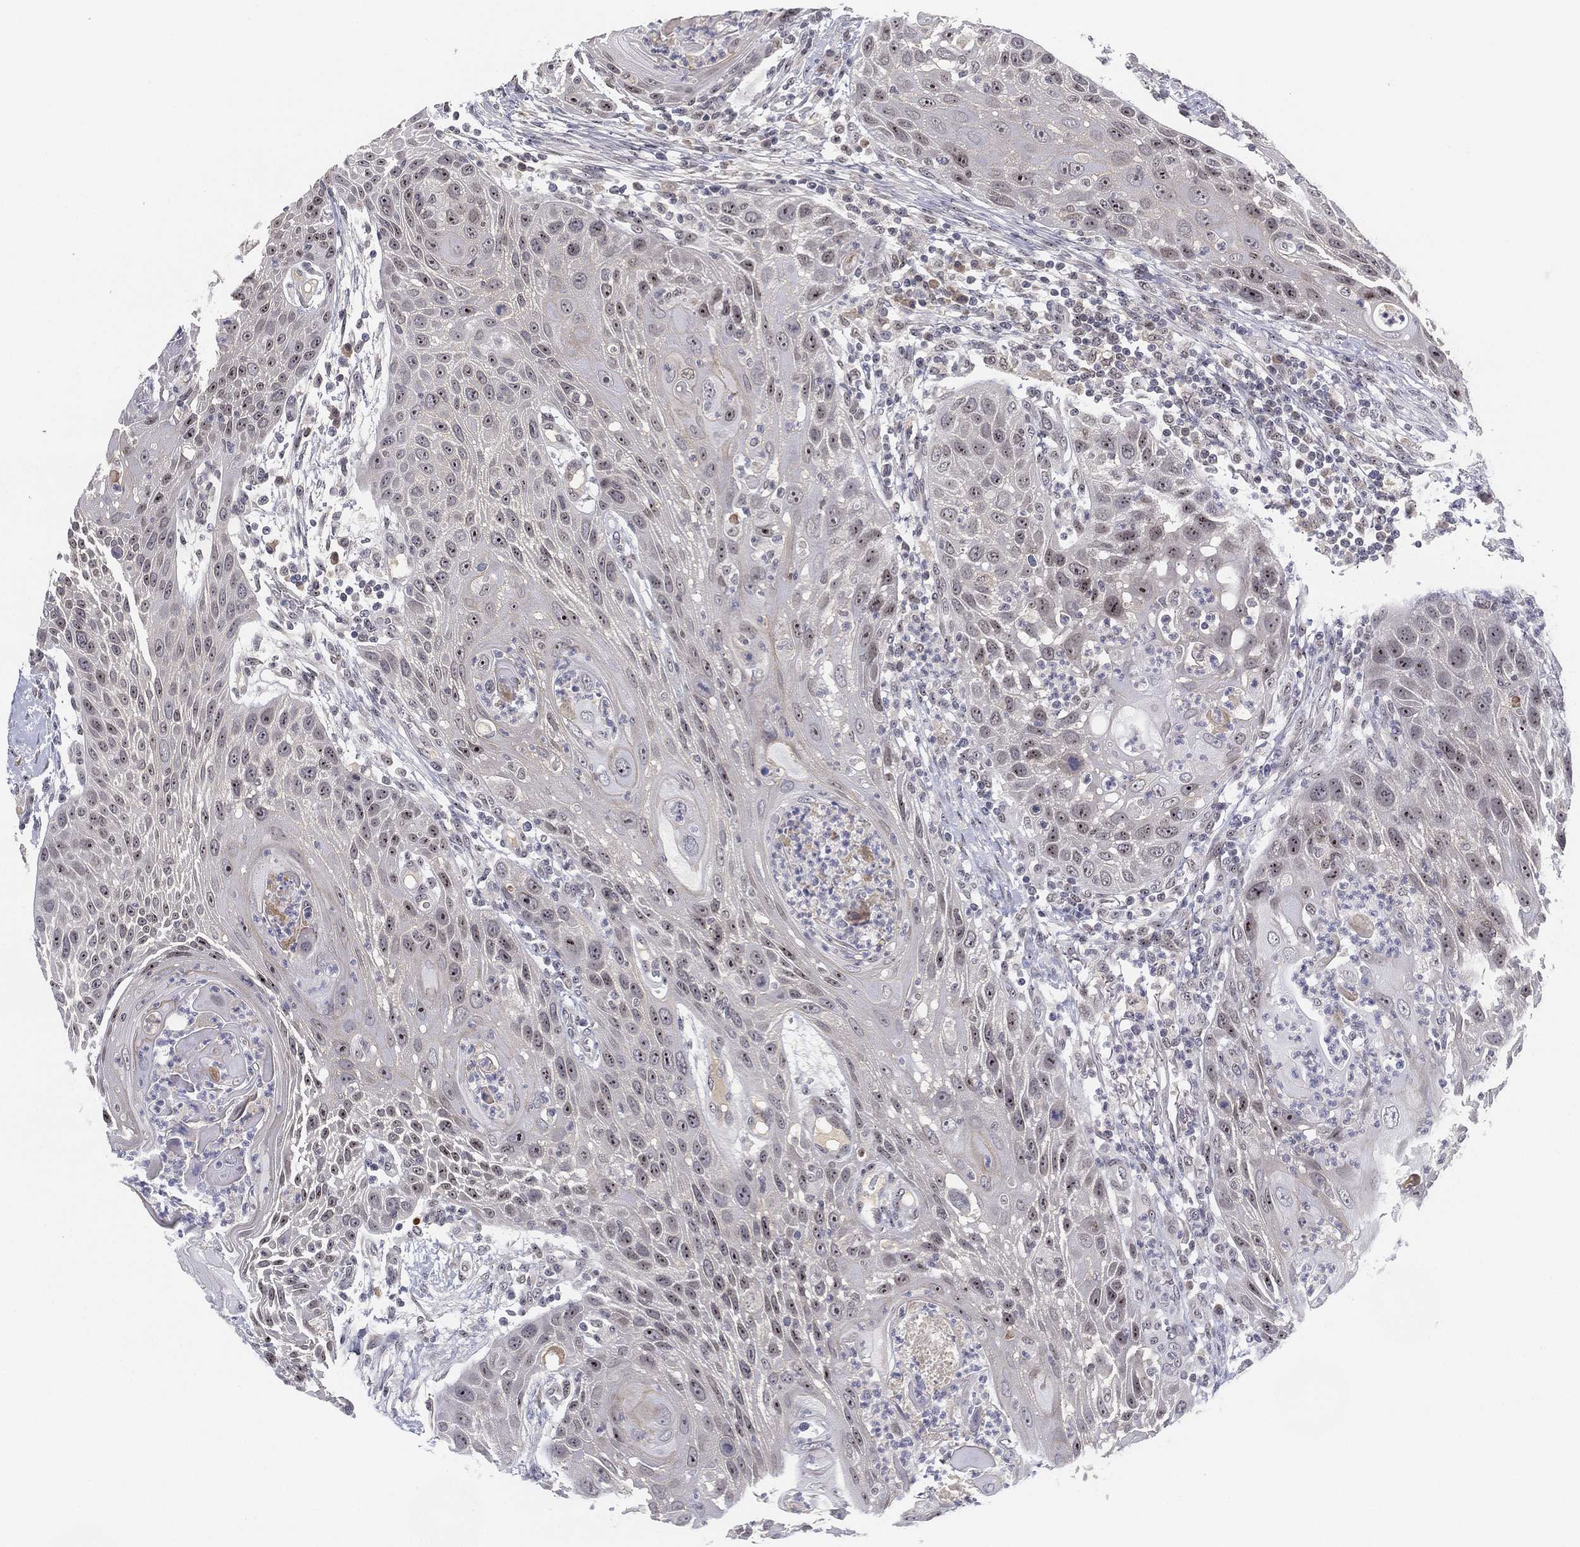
{"staining": {"intensity": "moderate", "quantity": "<25%", "location": "nuclear"}, "tissue": "head and neck cancer", "cell_type": "Tumor cells", "image_type": "cancer", "snomed": [{"axis": "morphology", "description": "Squamous cell carcinoma, NOS"}, {"axis": "topography", "description": "Head-Neck"}], "caption": "The immunohistochemical stain shows moderate nuclear expression in tumor cells of head and neck squamous cell carcinoma tissue.", "gene": "MS4A8", "patient": {"sex": "male", "age": 69}}